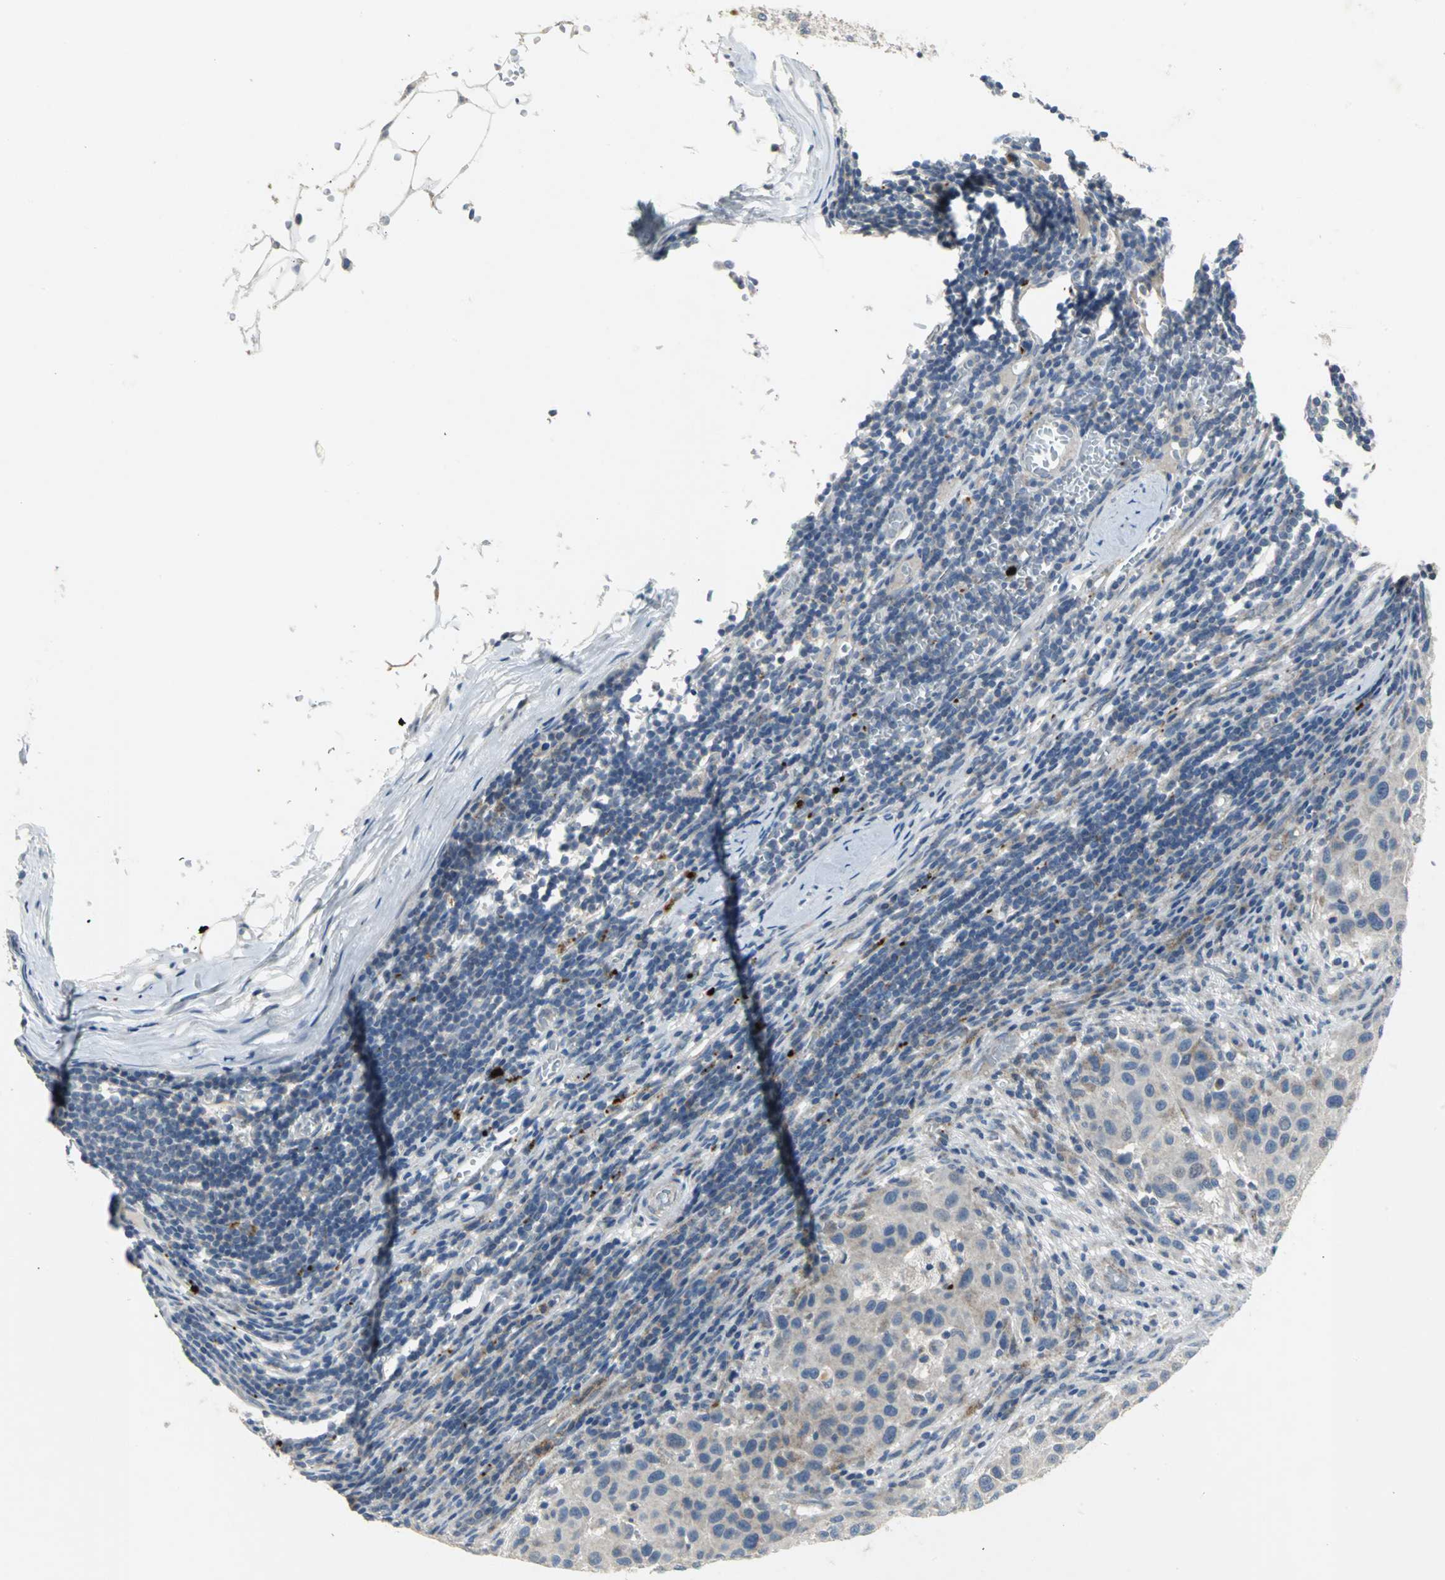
{"staining": {"intensity": "weak", "quantity": "25%-75%", "location": "cytoplasmic/membranous"}, "tissue": "melanoma", "cell_type": "Tumor cells", "image_type": "cancer", "snomed": [{"axis": "morphology", "description": "Malignant melanoma, Metastatic site"}, {"axis": "topography", "description": "Lymph node"}], "caption": "Approximately 25%-75% of tumor cells in human melanoma display weak cytoplasmic/membranous protein positivity as visualized by brown immunohistochemical staining.", "gene": "SPPL2B", "patient": {"sex": "male", "age": 61}}